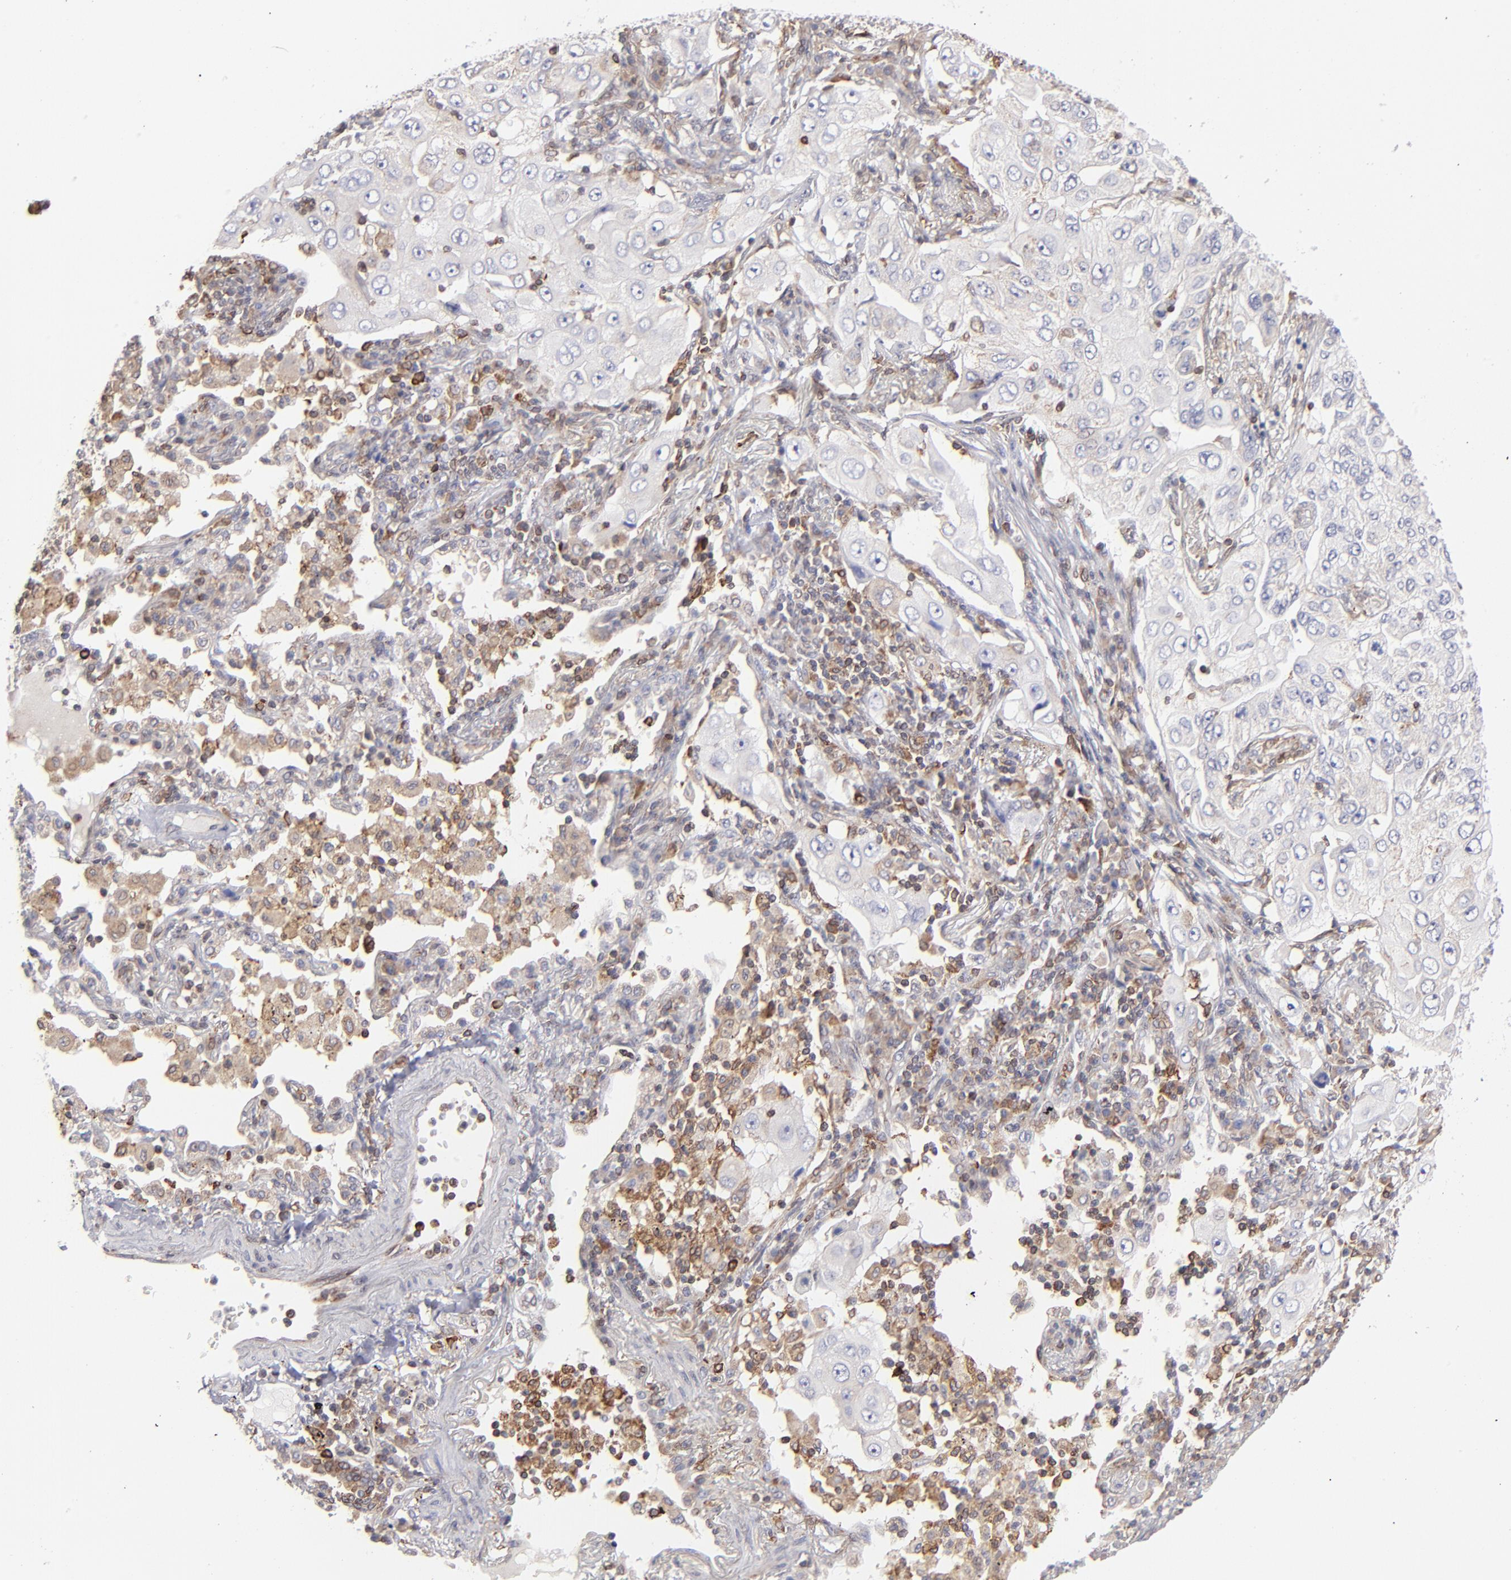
{"staining": {"intensity": "weak", "quantity": "<25%", "location": "cytoplasmic/membranous"}, "tissue": "lung cancer", "cell_type": "Tumor cells", "image_type": "cancer", "snomed": [{"axis": "morphology", "description": "Adenocarcinoma, NOS"}, {"axis": "topography", "description": "Lung"}], "caption": "A high-resolution micrograph shows immunohistochemistry staining of adenocarcinoma (lung), which displays no significant expression in tumor cells. (Brightfield microscopy of DAB (3,3'-diaminobenzidine) immunohistochemistry (IHC) at high magnification).", "gene": "TMX1", "patient": {"sex": "male", "age": 84}}